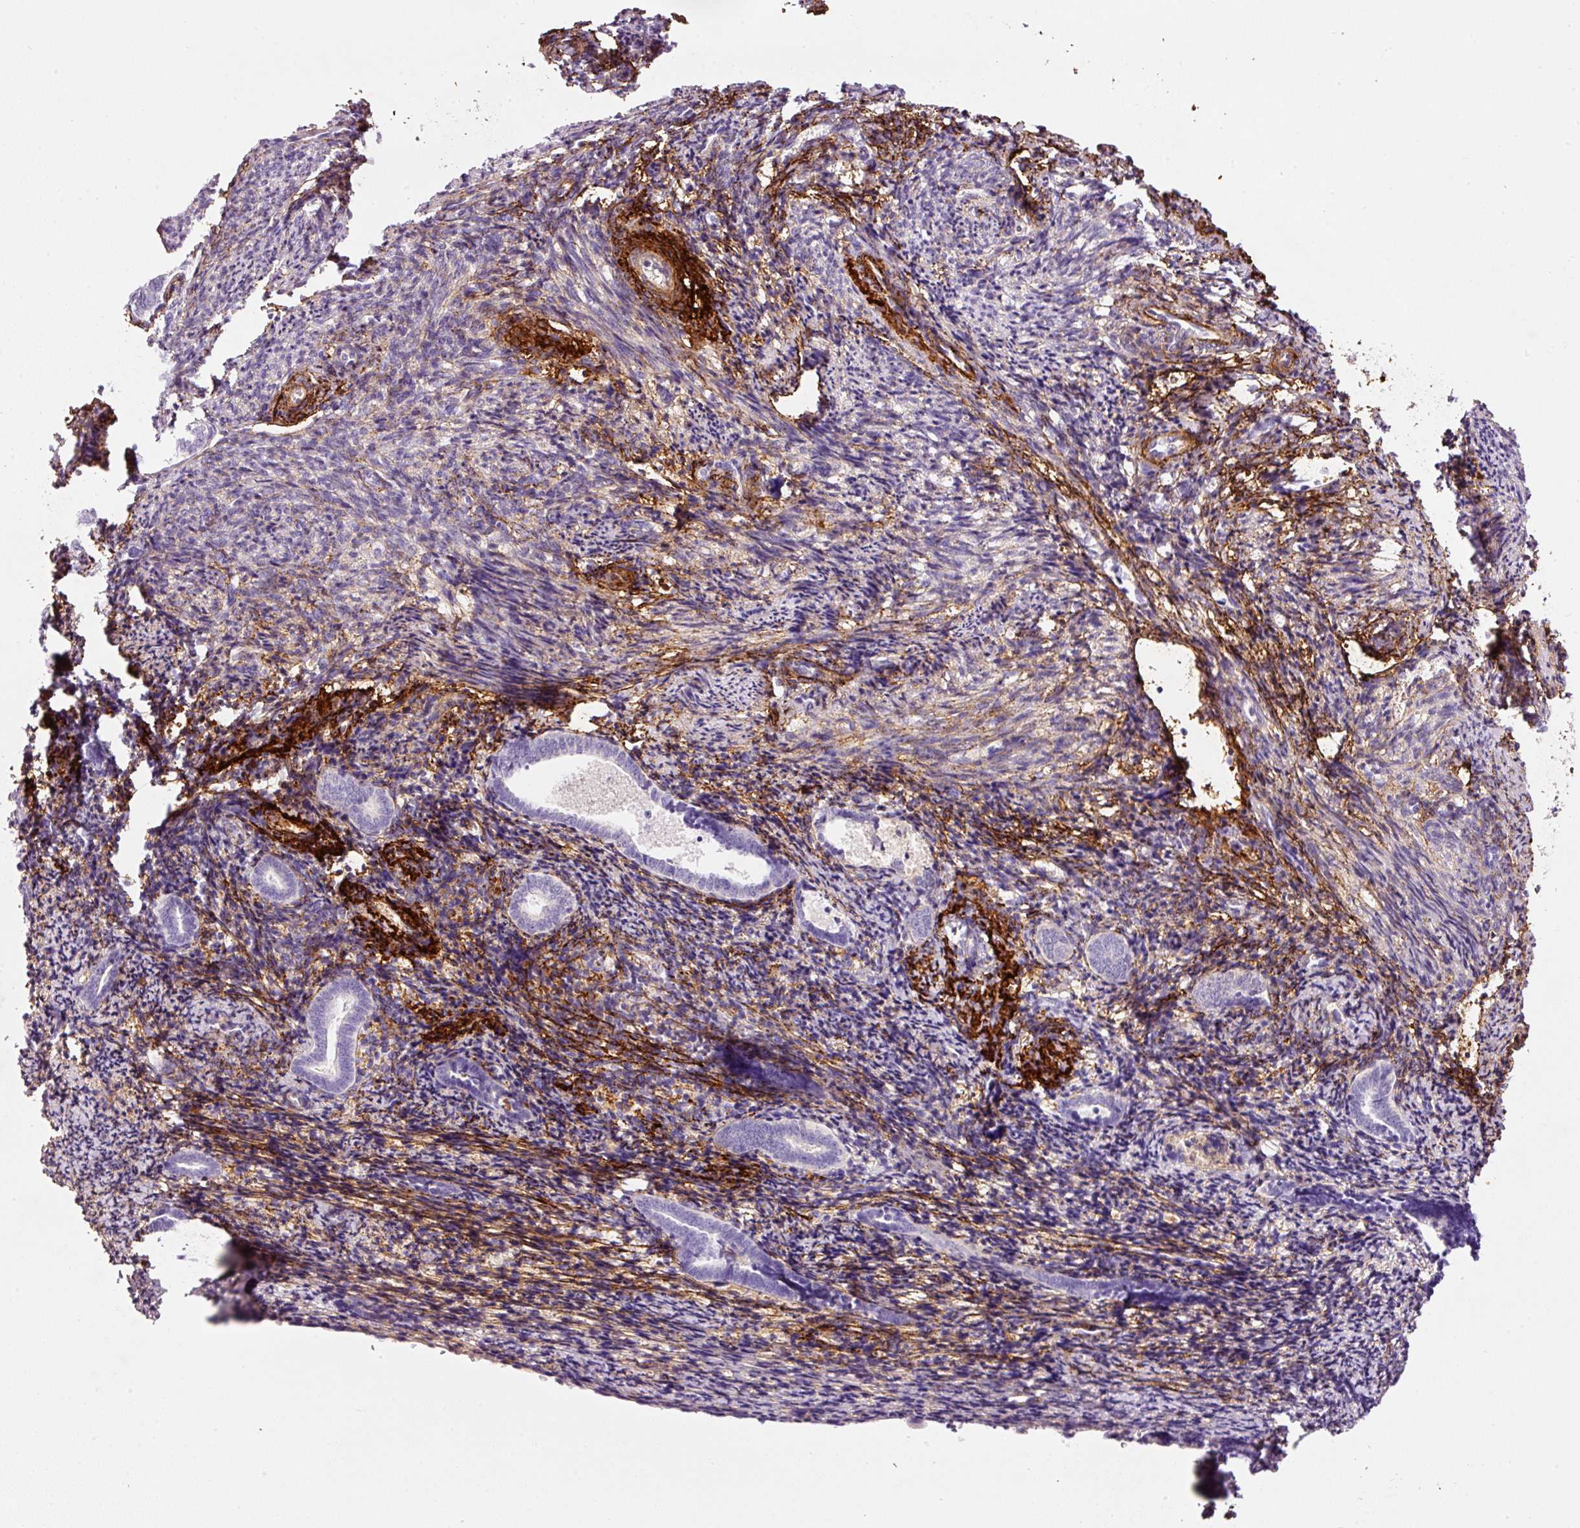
{"staining": {"intensity": "negative", "quantity": "none", "location": "none"}, "tissue": "endometrium", "cell_type": "Cells in endometrial stroma", "image_type": "normal", "snomed": [{"axis": "morphology", "description": "Normal tissue, NOS"}, {"axis": "topography", "description": "Endometrium"}], "caption": "High magnification brightfield microscopy of normal endometrium stained with DAB (3,3'-diaminobenzidine) (brown) and counterstained with hematoxylin (blue): cells in endometrial stroma show no significant expression. (DAB immunohistochemistry, high magnification).", "gene": "MFAP4", "patient": {"sex": "female", "age": 54}}